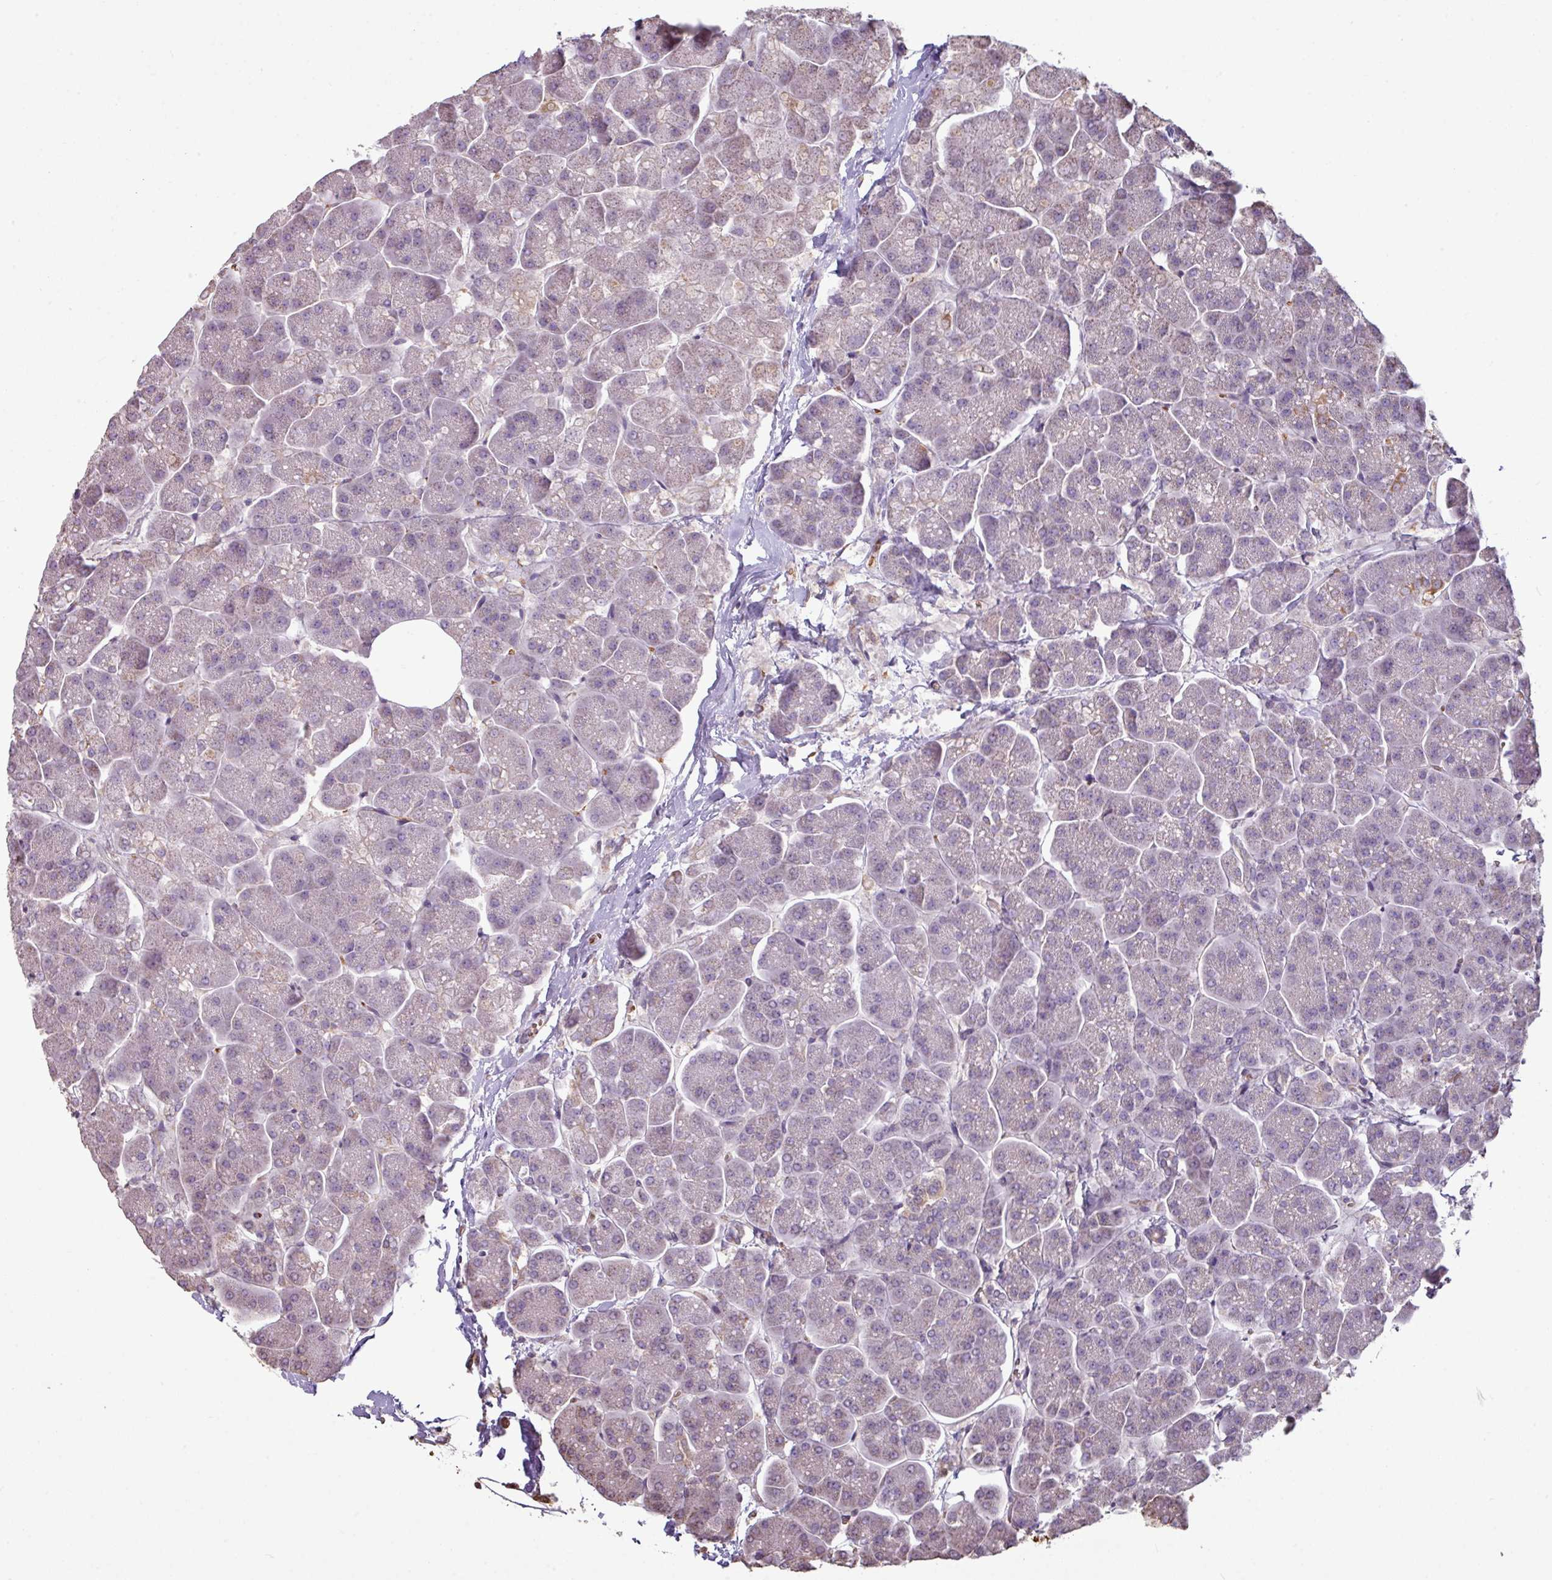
{"staining": {"intensity": "moderate", "quantity": "<25%", "location": "cytoplasmic/membranous"}, "tissue": "pancreas", "cell_type": "Exocrine glandular cells", "image_type": "normal", "snomed": [{"axis": "morphology", "description": "Normal tissue, NOS"}, {"axis": "topography", "description": "Pancreas"}, {"axis": "topography", "description": "Peripheral nerve tissue"}], "caption": "Pancreas stained with DAB IHC shows low levels of moderate cytoplasmic/membranous expression in approximately <25% of exocrine glandular cells.", "gene": "NHSL2", "patient": {"sex": "male", "age": 54}}